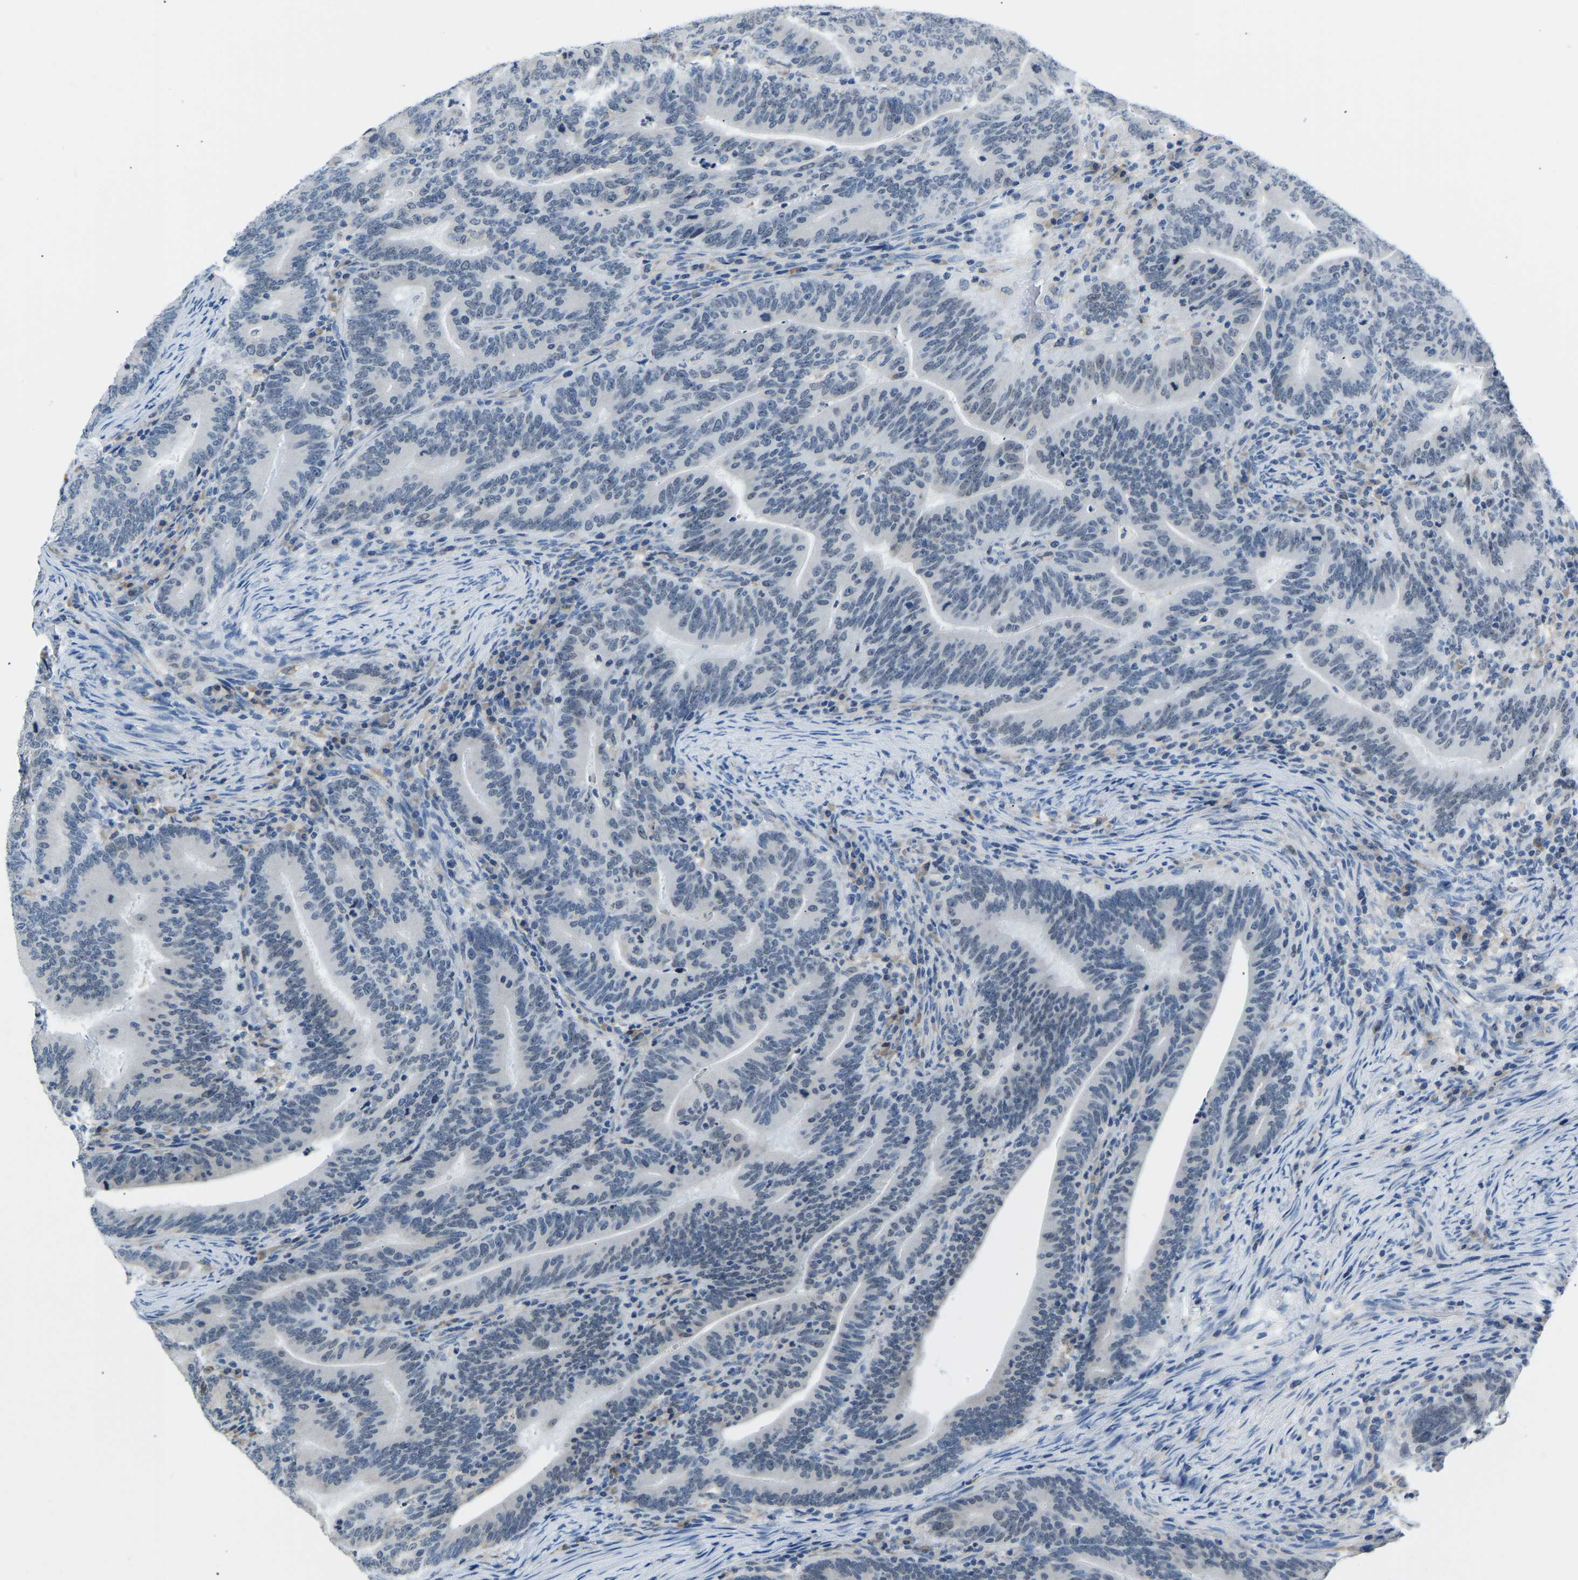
{"staining": {"intensity": "negative", "quantity": "none", "location": "none"}, "tissue": "colorectal cancer", "cell_type": "Tumor cells", "image_type": "cancer", "snomed": [{"axis": "morphology", "description": "Adenocarcinoma, NOS"}, {"axis": "topography", "description": "Colon"}], "caption": "Immunohistochemistry of adenocarcinoma (colorectal) shows no expression in tumor cells.", "gene": "VRK1", "patient": {"sex": "female", "age": 66}}